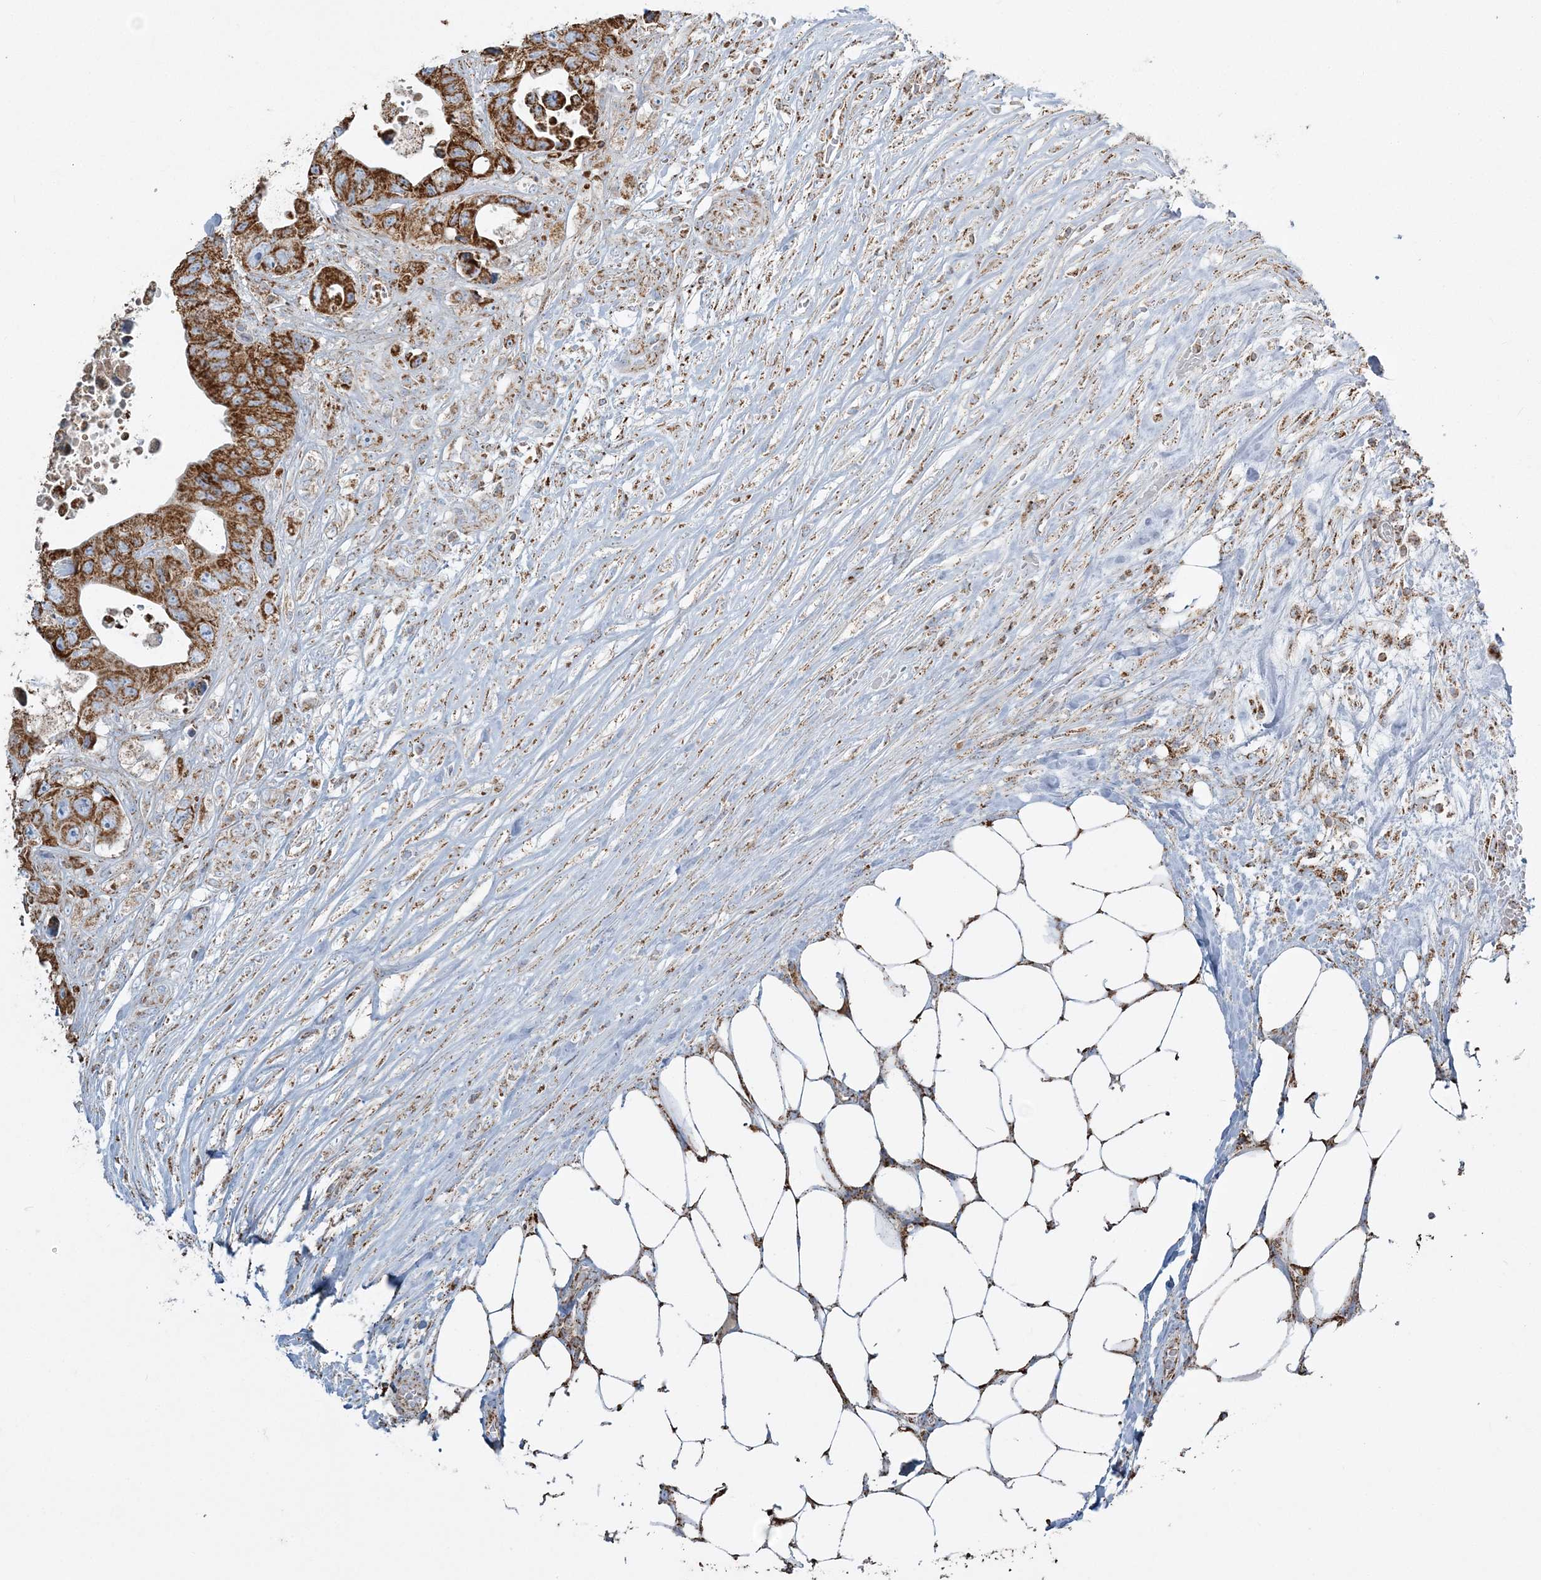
{"staining": {"intensity": "strong", "quantity": ">75%", "location": "cytoplasmic/membranous"}, "tissue": "colorectal cancer", "cell_type": "Tumor cells", "image_type": "cancer", "snomed": [{"axis": "morphology", "description": "Adenocarcinoma, NOS"}, {"axis": "topography", "description": "Colon"}], "caption": "This image demonstrates immunohistochemistry staining of colorectal cancer (adenocarcinoma), with high strong cytoplasmic/membranous positivity in about >75% of tumor cells.", "gene": "RAB11FIP3", "patient": {"sex": "female", "age": 46}}